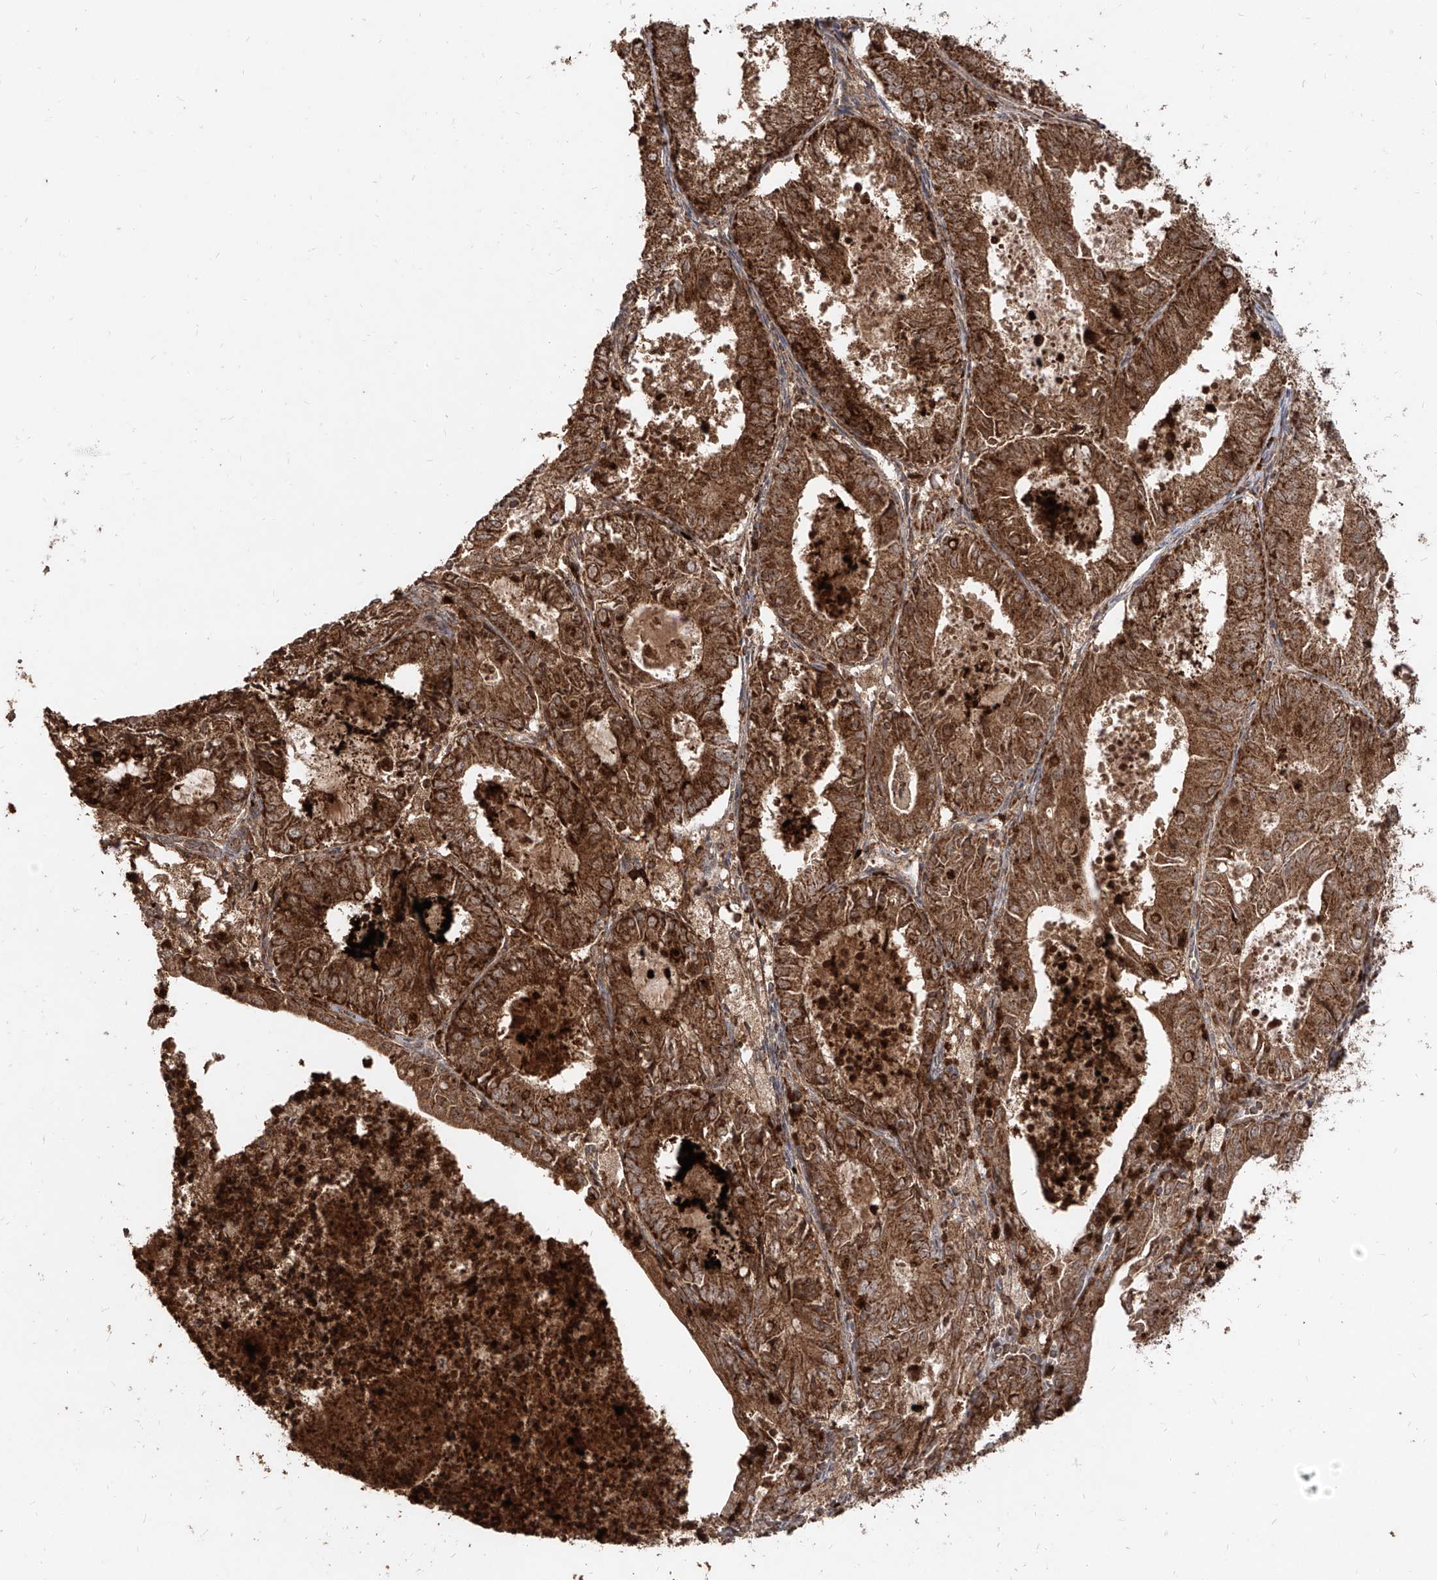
{"staining": {"intensity": "strong", "quantity": ">75%", "location": "cytoplasmic/membranous"}, "tissue": "endometrial cancer", "cell_type": "Tumor cells", "image_type": "cancer", "snomed": [{"axis": "morphology", "description": "Adenocarcinoma, NOS"}, {"axis": "topography", "description": "Endometrium"}], "caption": "Endometrial cancer tissue exhibits strong cytoplasmic/membranous expression in approximately >75% of tumor cells", "gene": "AIM2", "patient": {"sex": "female", "age": 57}}